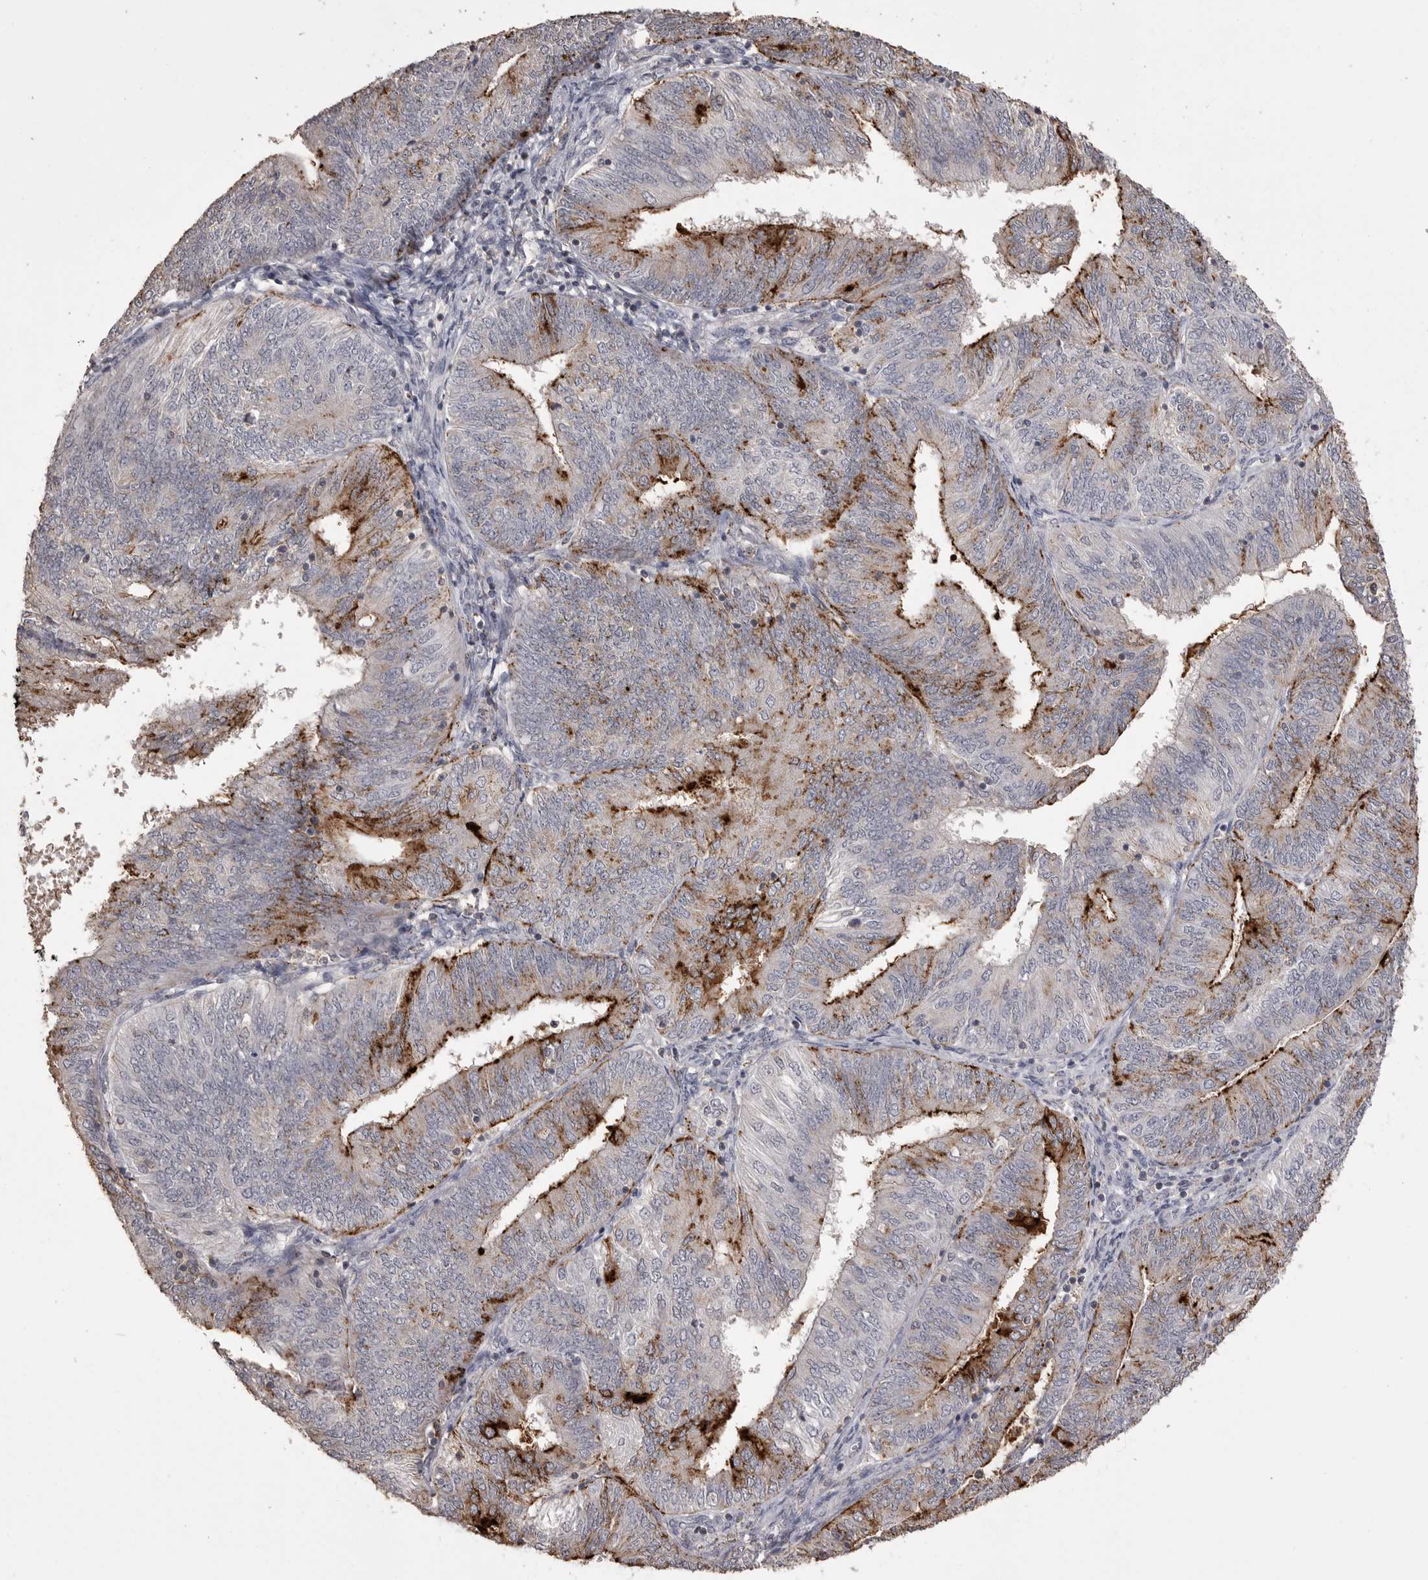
{"staining": {"intensity": "moderate", "quantity": "25%-75%", "location": "cytoplasmic/membranous"}, "tissue": "endometrial cancer", "cell_type": "Tumor cells", "image_type": "cancer", "snomed": [{"axis": "morphology", "description": "Adenocarcinoma, NOS"}, {"axis": "topography", "description": "Endometrium"}], "caption": "About 25%-75% of tumor cells in endometrial cancer (adenocarcinoma) demonstrate moderate cytoplasmic/membranous protein expression as visualized by brown immunohistochemical staining.", "gene": "MMP7", "patient": {"sex": "female", "age": 58}}